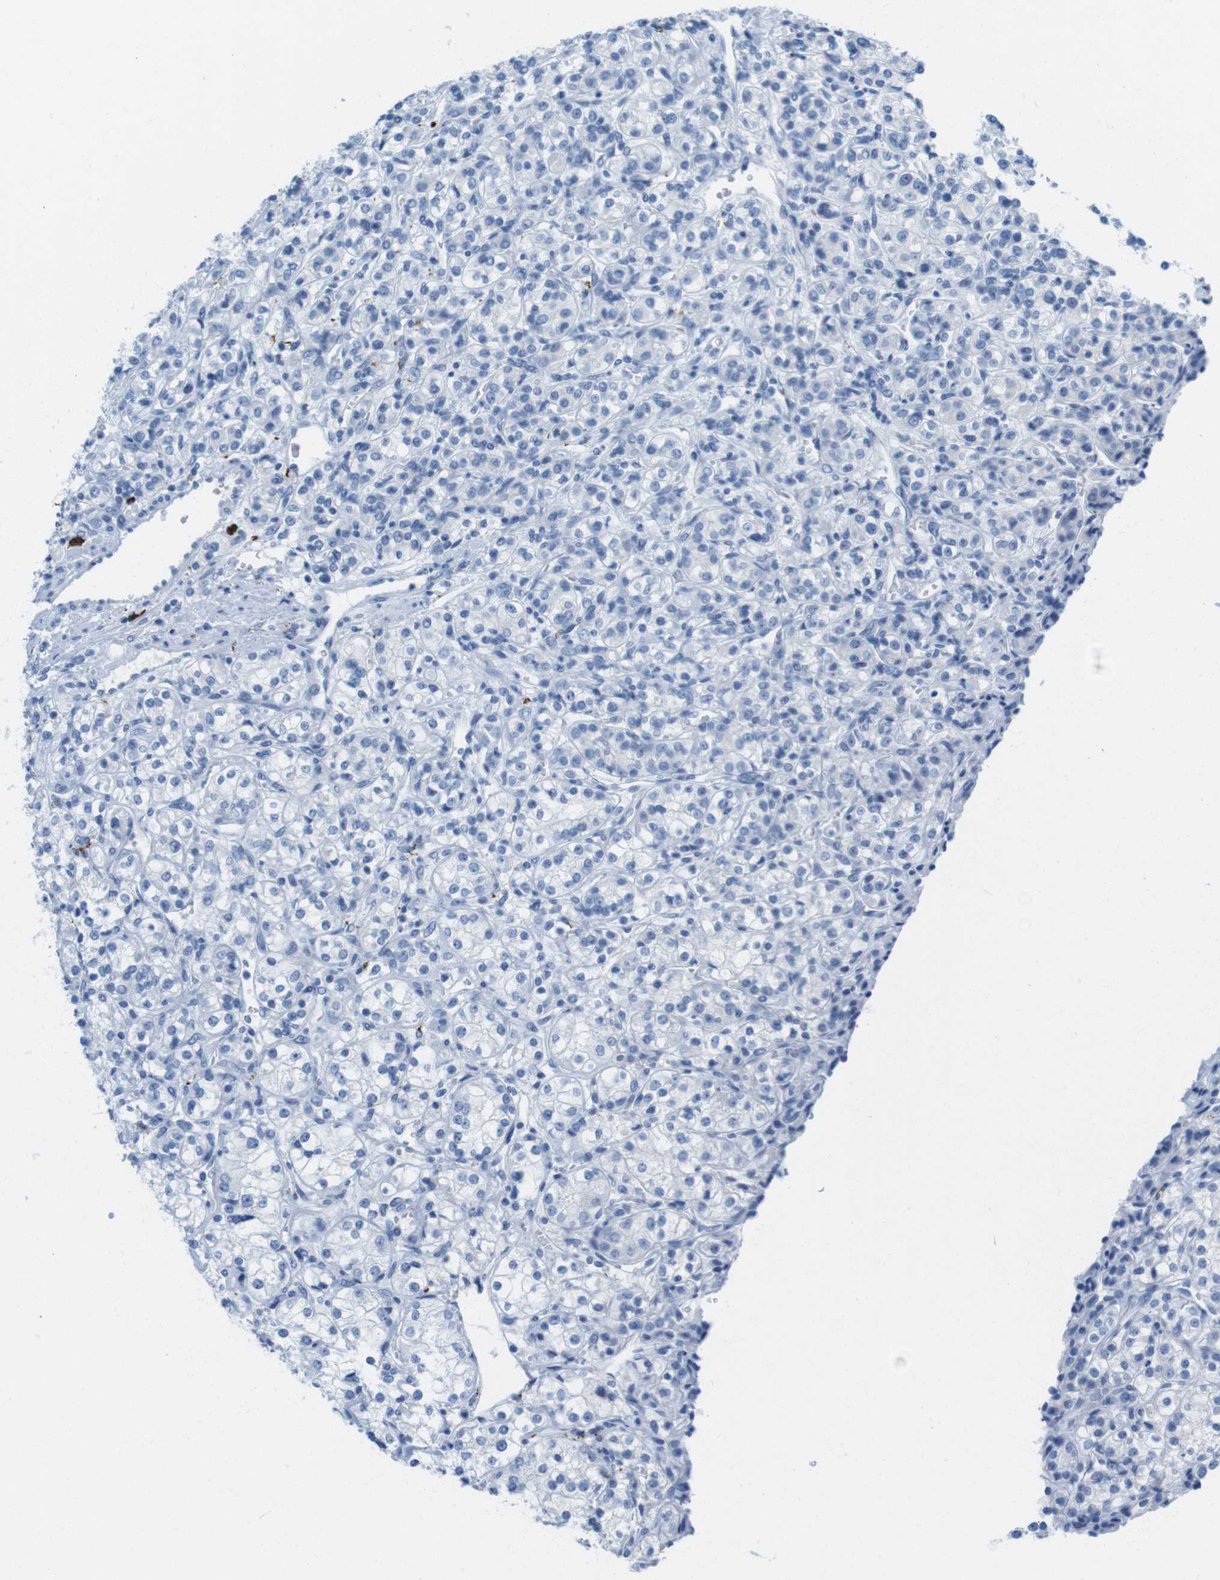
{"staining": {"intensity": "negative", "quantity": "none", "location": "none"}, "tissue": "renal cancer", "cell_type": "Tumor cells", "image_type": "cancer", "snomed": [{"axis": "morphology", "description": "Adenocarcinoma, NOS"}, {"axis": "topography", "description": "Kidney"}], "caption": "Adenocarcinoma (renal) stained for a protein using immunohistochemistry (IHC) exhibits no staining tumor cells.", "gene": "GAP43", "patient": {"sex": "male", "age": 77}}